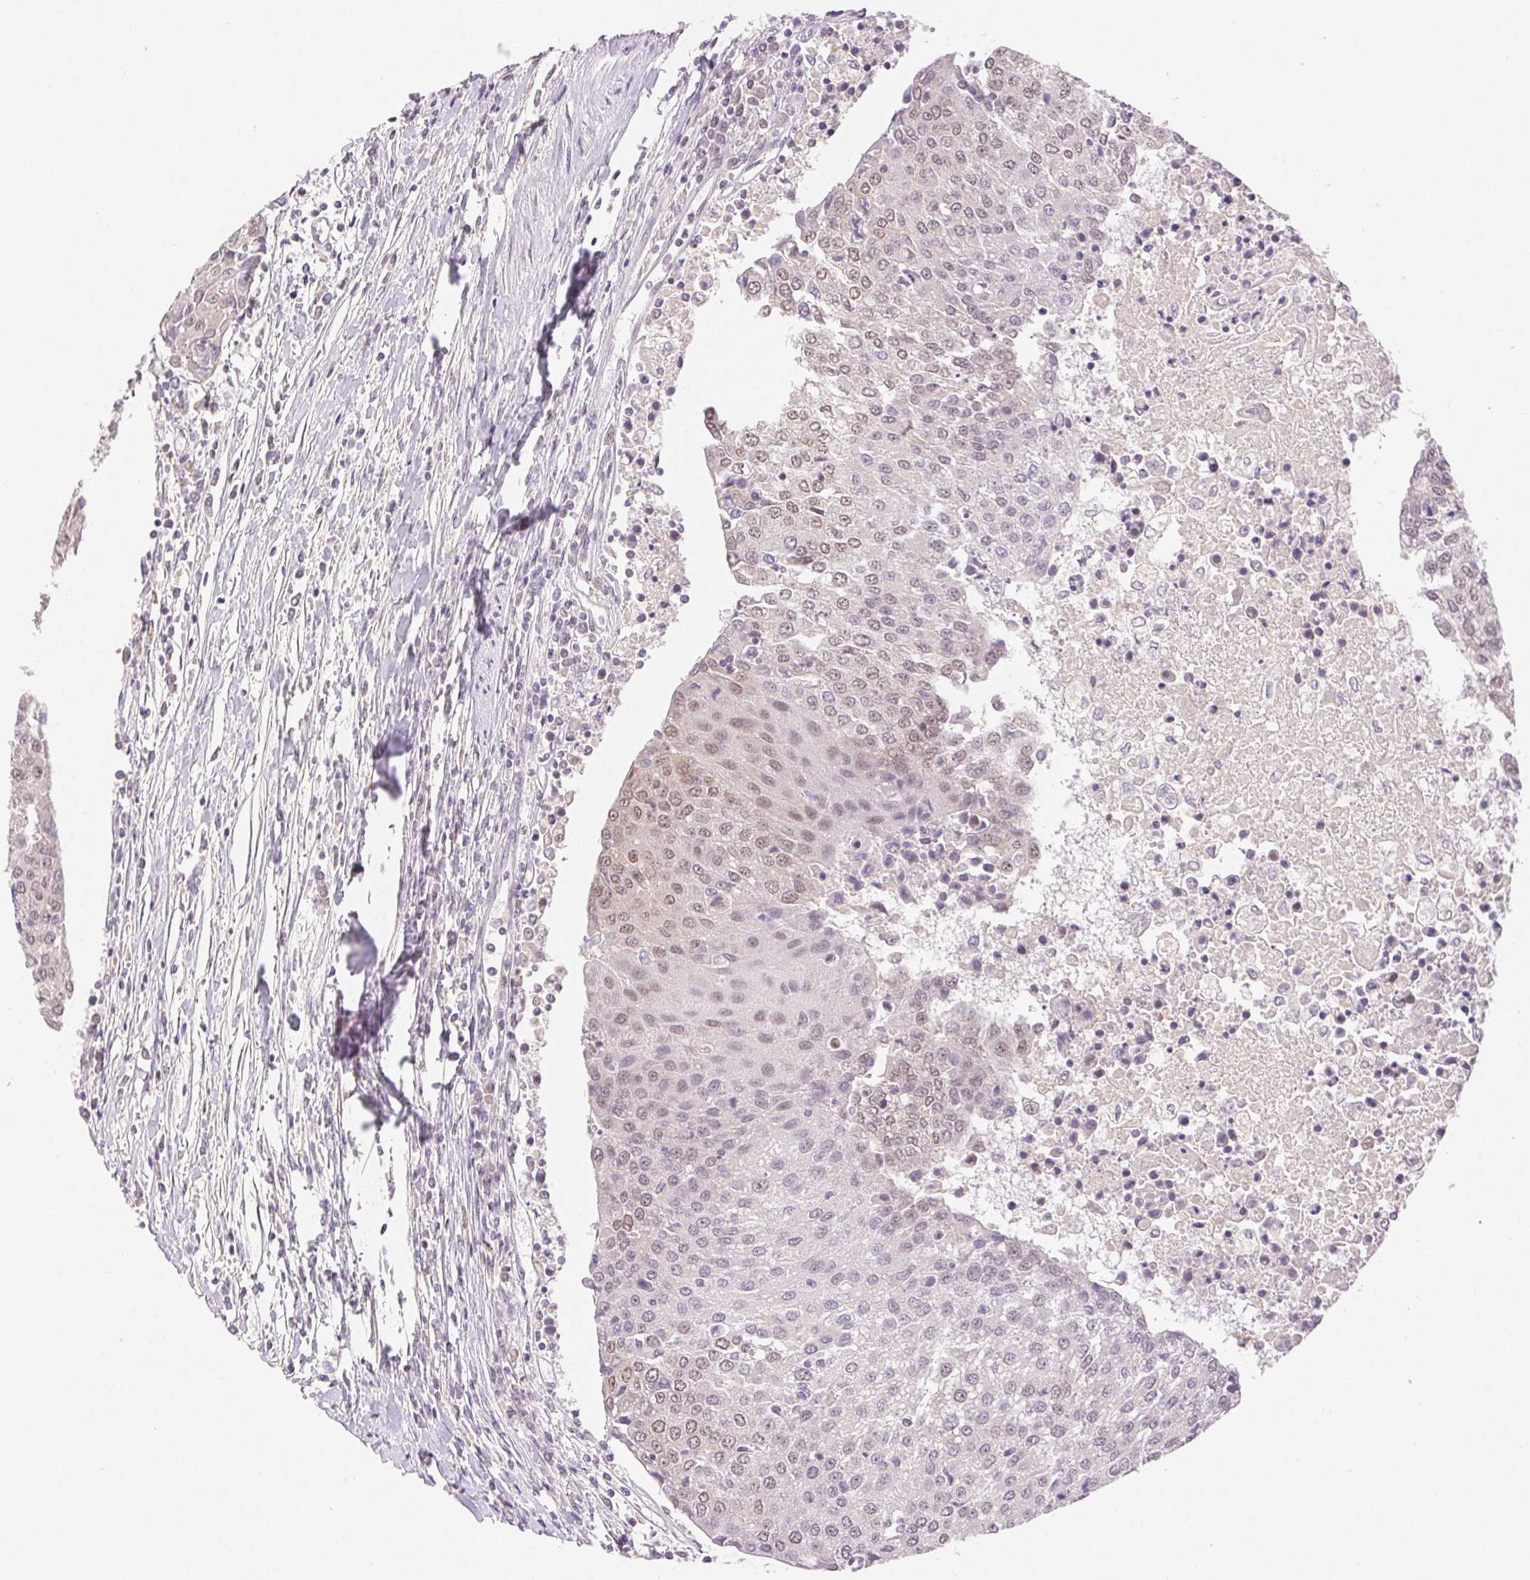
{"staining": {"intensity": "weak", "quantity": "25%-75%", "location": "nuclear"}, "tissue": "urothelial cancer", "cell_type": "Tumor cells", "image_type": "cancer", "snomed": [{"axis": "morphology", "description": "Urothelial carcinoma, High grade"}, {"axis": "topography", "description": "Urinary bladder"}], "caption": "Human high-grade urothelial carcinoma stained for a protein (brown) exhibits weak nuclear positive expression in about 25%-75% of tumor cells.", "gene": "H2AZ2", "patient": {"sex": "female", "age": 85}}